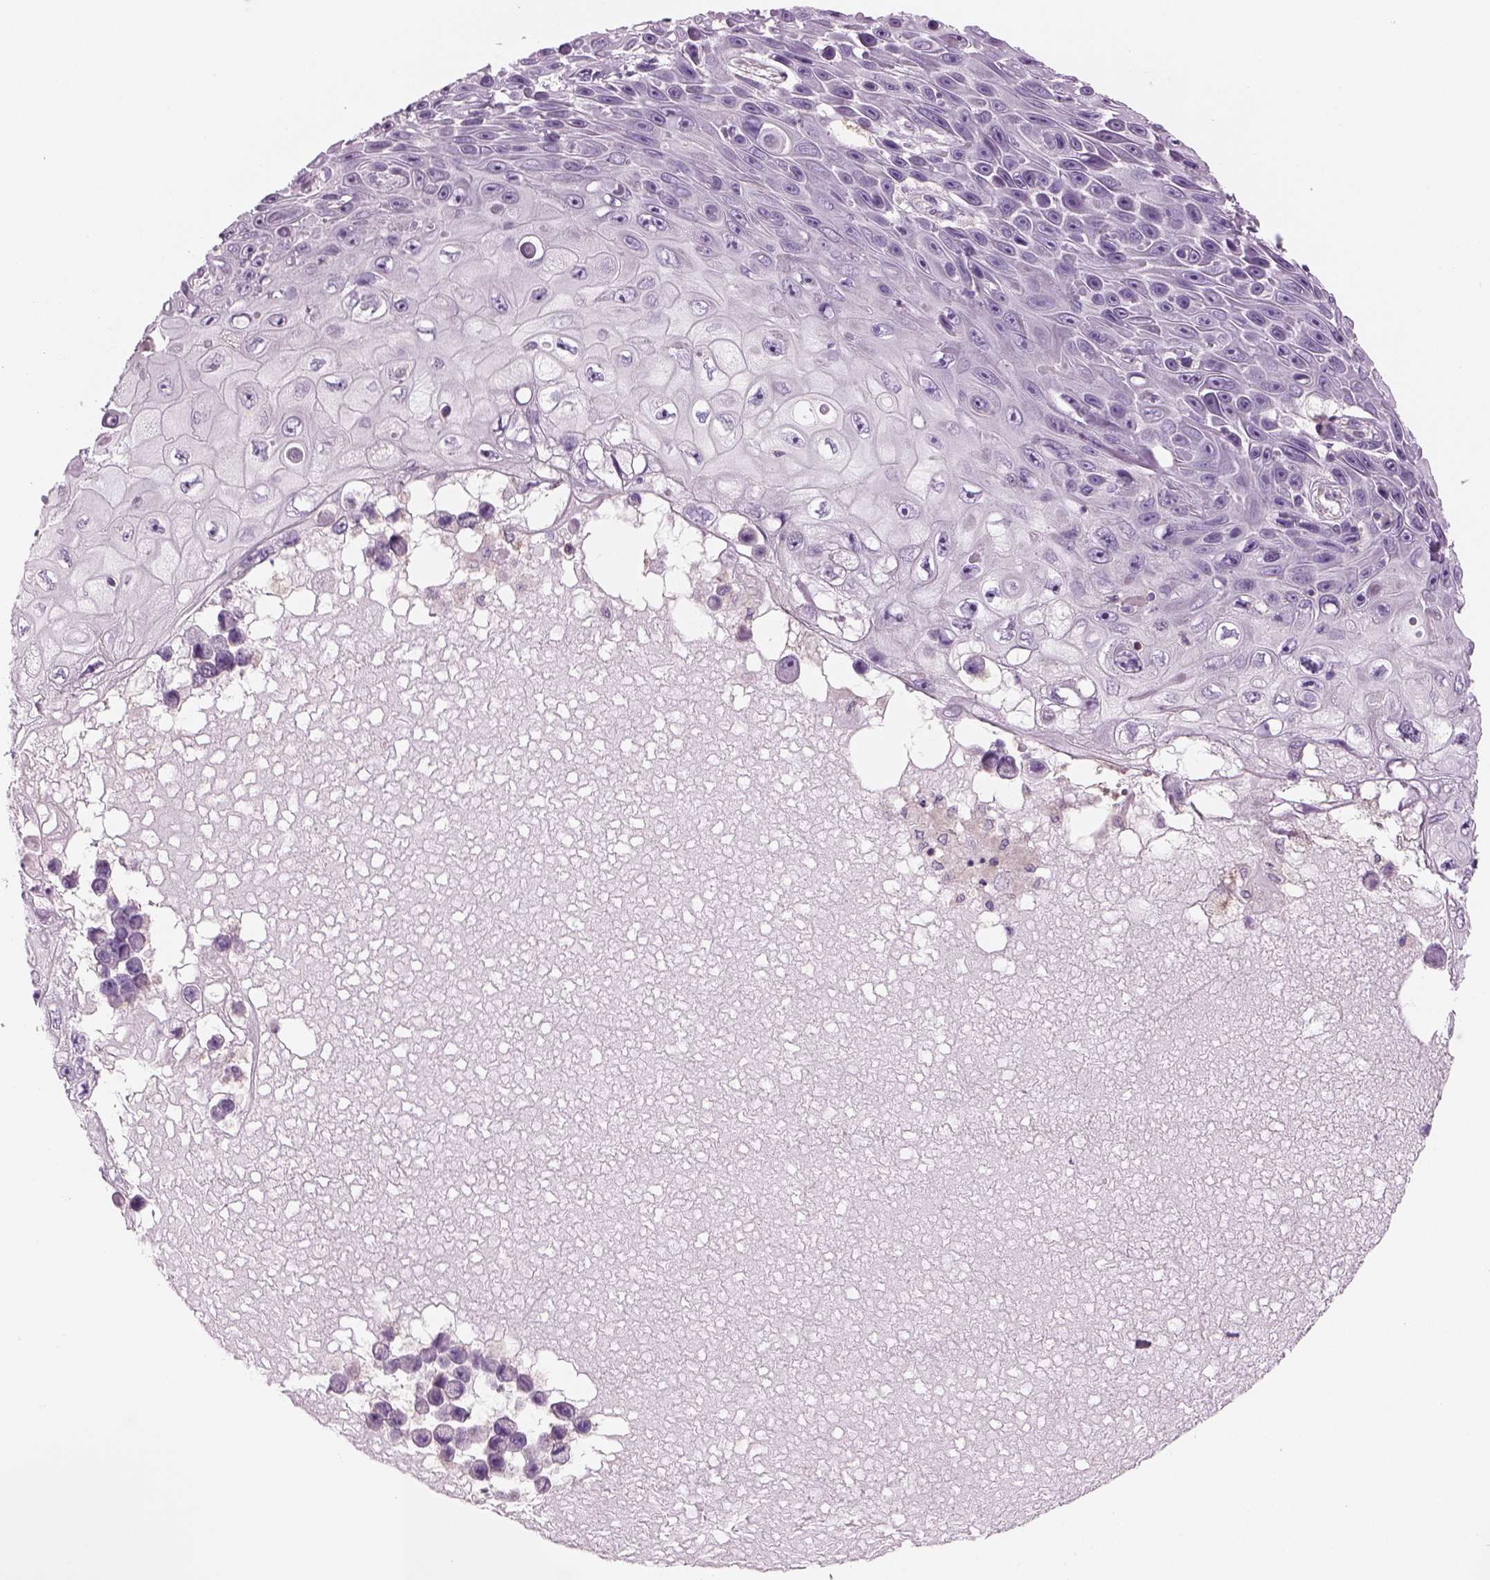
{"staining": {"intensity": "negative", "quantity": "none", "location": "none"}, "tissue": "skin cancer", "cell_type": "Tumor cells", "image_type": "cancer", "snomed": [{"axis": "morphology", "description": "Squamous cell carcinoma, NOS"}, {"axis": "topography", "description": "Skin"}], "caption": "Skin cancer (squamous cell carcinoma) was stained to show a protein in brown. There is no significant expression in tumor cells.", "gene": "SLC1A7", "patient": {"sex": "male", "age": 82}}